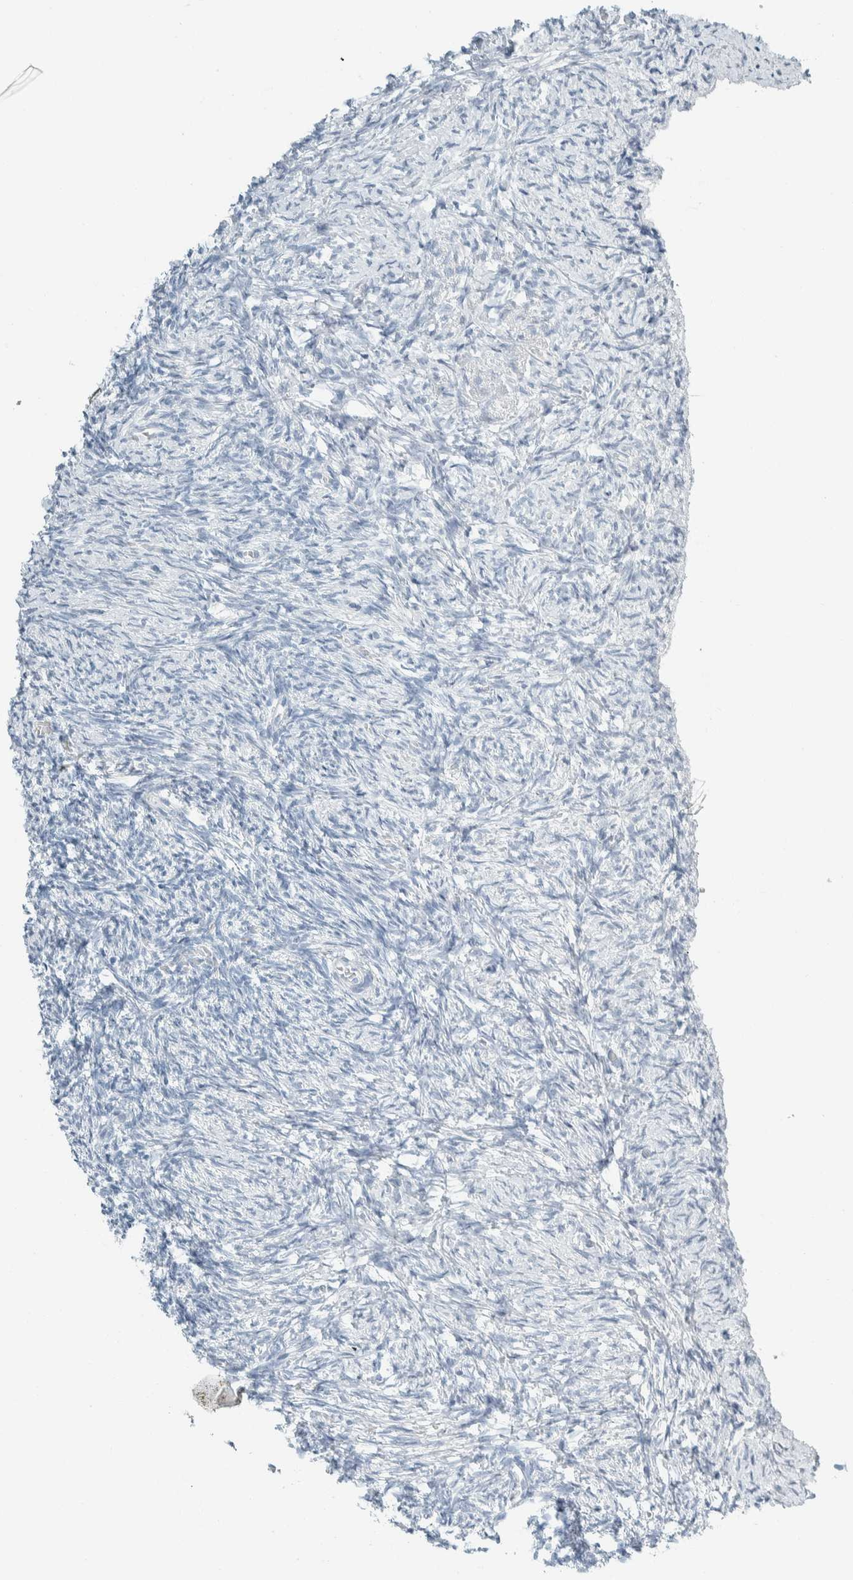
{"staining": {"intensity": "negative", "quantity": "none", "location": "none"}, "tissue": "ovary", "cell_type": "Ovarian stroma cells", "image_type": "normal", "snomed": [{"axis": "morphology", "description": "Normal tissue, NOS"}, {"axis": "topography", "description": "Ovary"}], "caption": "Immunohistochemistry photomicrograph of normal ovary: ovary stained with DAB exhibits no significant protein expression in ovarian stroma cells.", "gene": "ARHGAP27", "patient": {"sex": "female", "age": 41}}